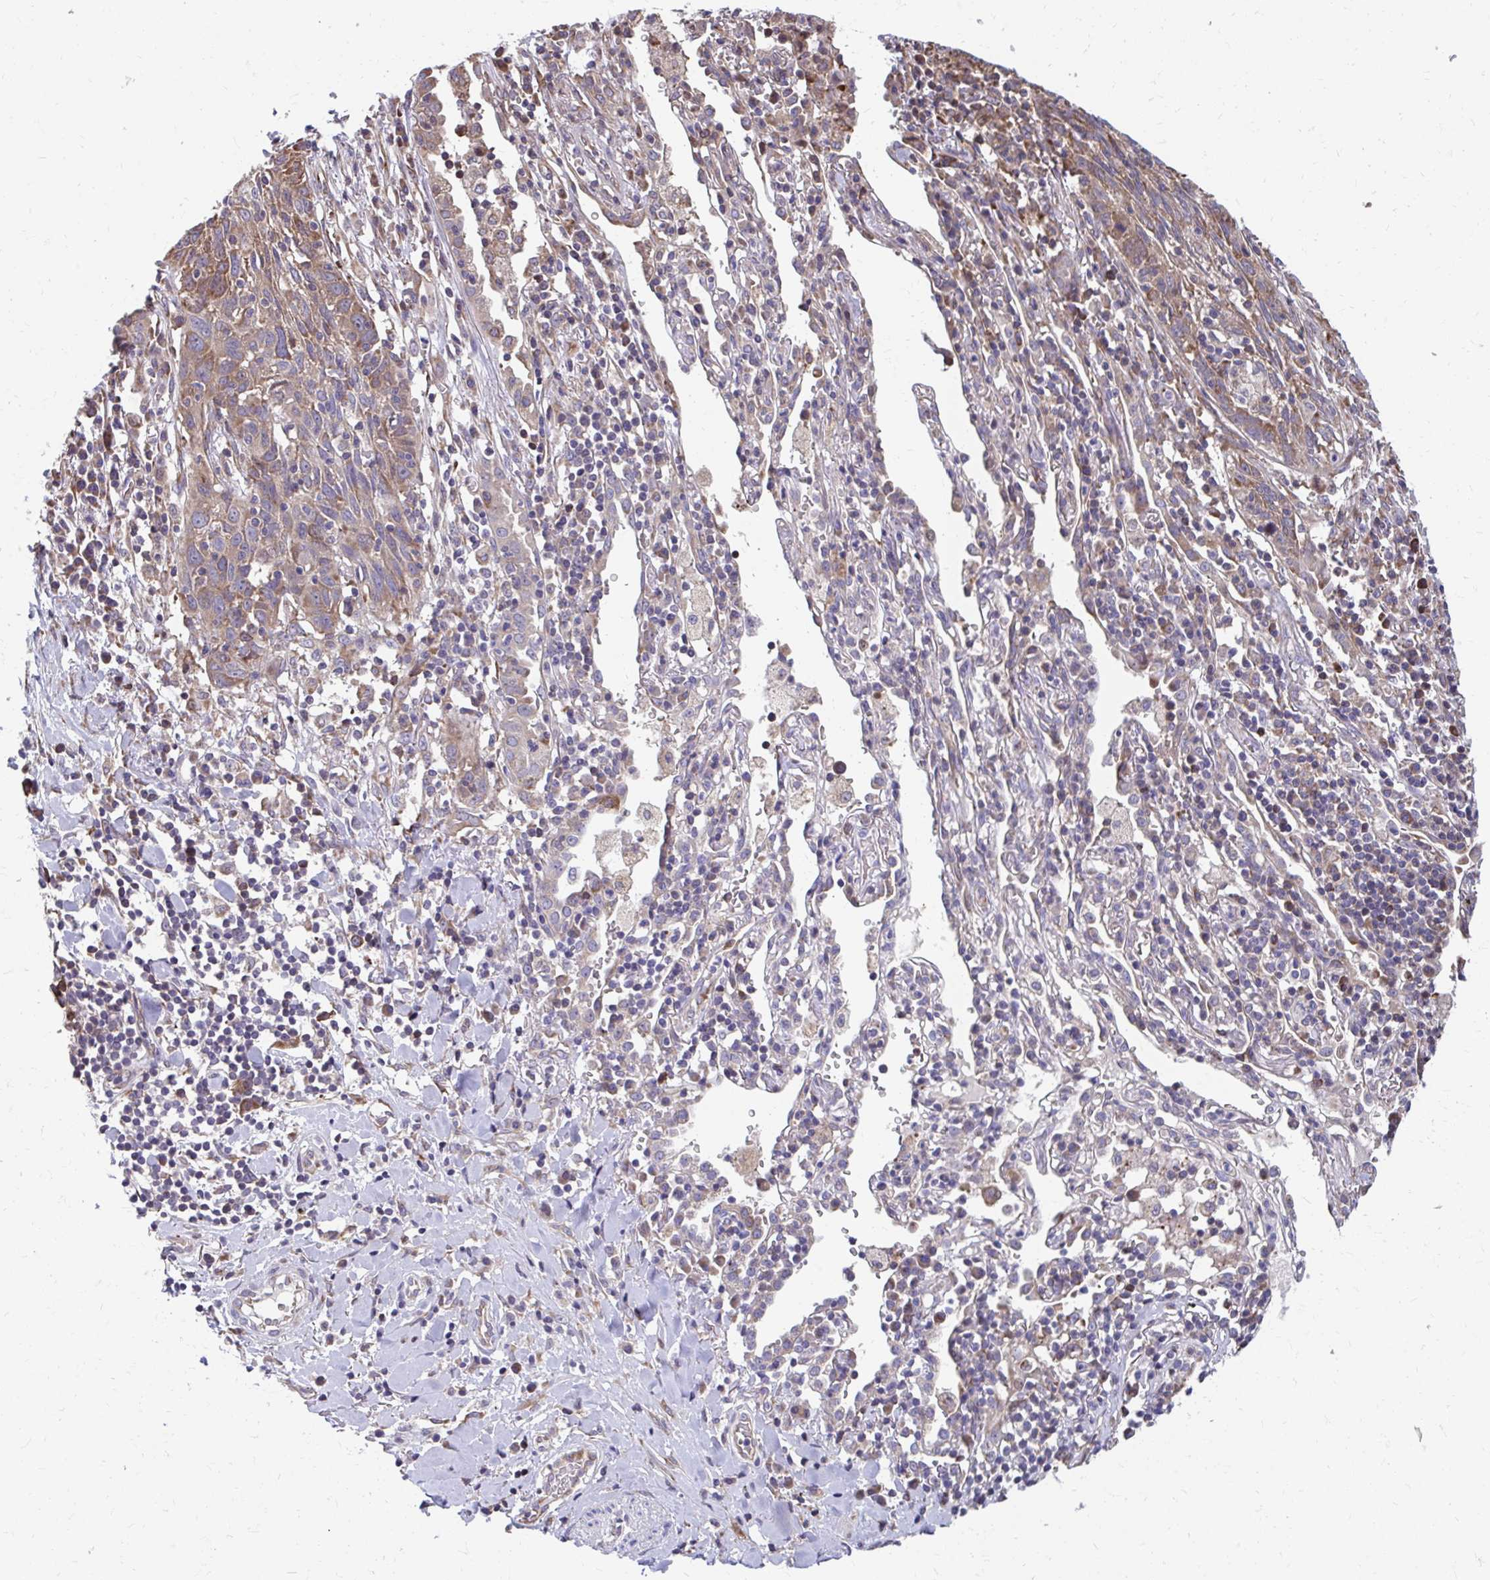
{"staining": {"intensity": "moderate", "quantity": "25%-75%", "location": "cytoplasmic/membranous"}, "tissue": "lung cancer", "cell_type": "Tumor cells", "image_type": "cancer", "snomed": [{"axis": "morphology", "description": "Squamous cell carcinoma, NOS"}, {"axis": "topography", "description": "Lung"}], "caption": "About 25%-75% of tumor cells in human lung cancer reveal moderate cytoplasmic/membranous protein staining as visualized by brown immunohistochemical staining.", "gene": "ZNF778", "patient": {"sex": "female", "age": 66}}